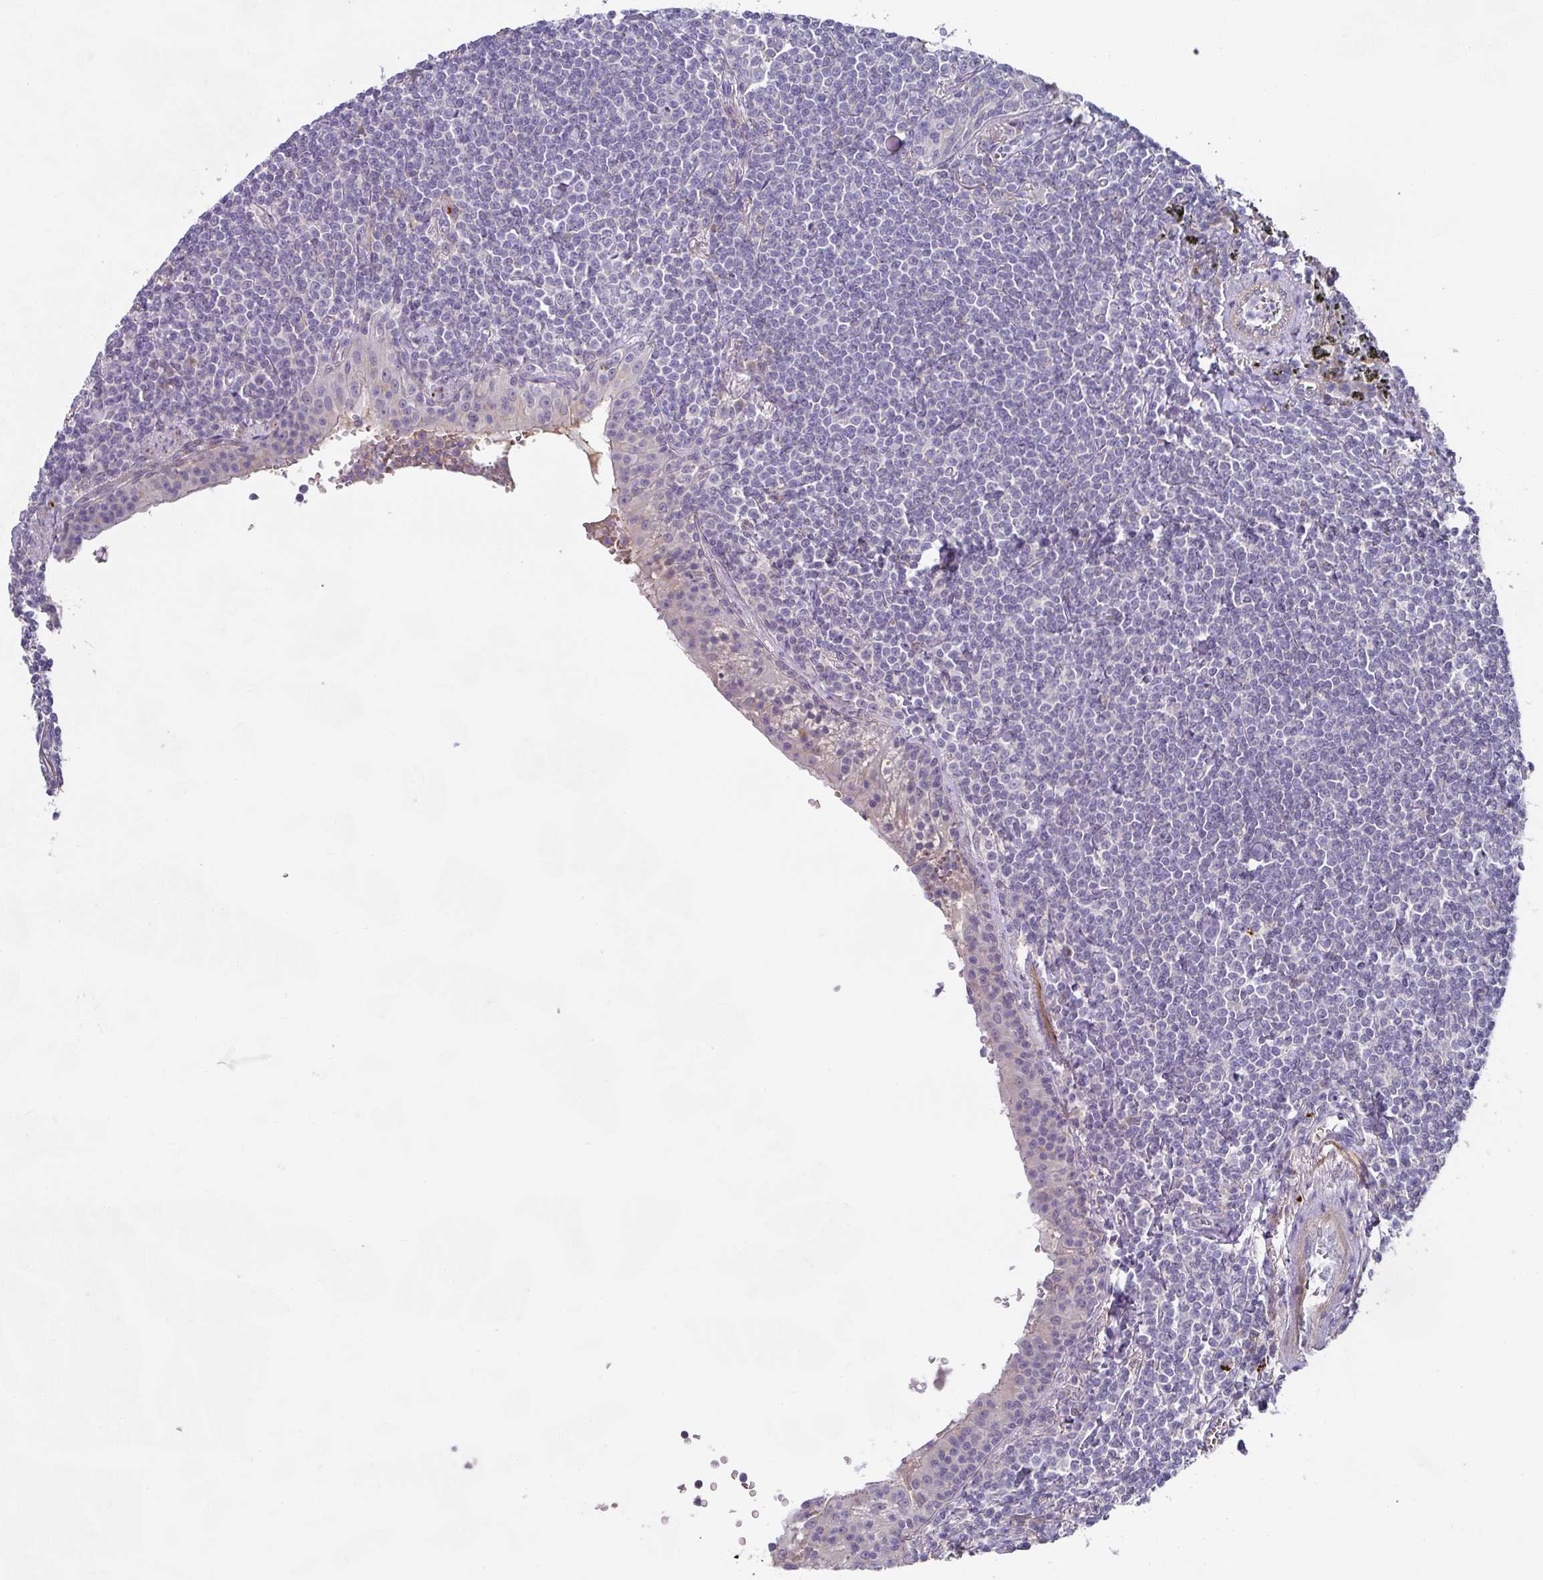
{"staining": {"intensity": "negative", "quantity": "none", "location": "none"}, "tissue": "lymphoma", "cell_type": "Tumor cells", "image_type": "cancer", "snomed": [{"axis": "morphology", "description": "Malignant lymphoma, non-Hodgkin's type, Low grade"}, {"axis": "topography", "description": "Lung"}], "caption": "Immunohistochemistry (IHC) of lymphoma shows no positivity in tumor cells. (DAB (3,3'-diaminobenzidine) immunohistochemistry, high magnification).", "gene": "TARM1", "patient": {"sex": "female", "age": 71}}